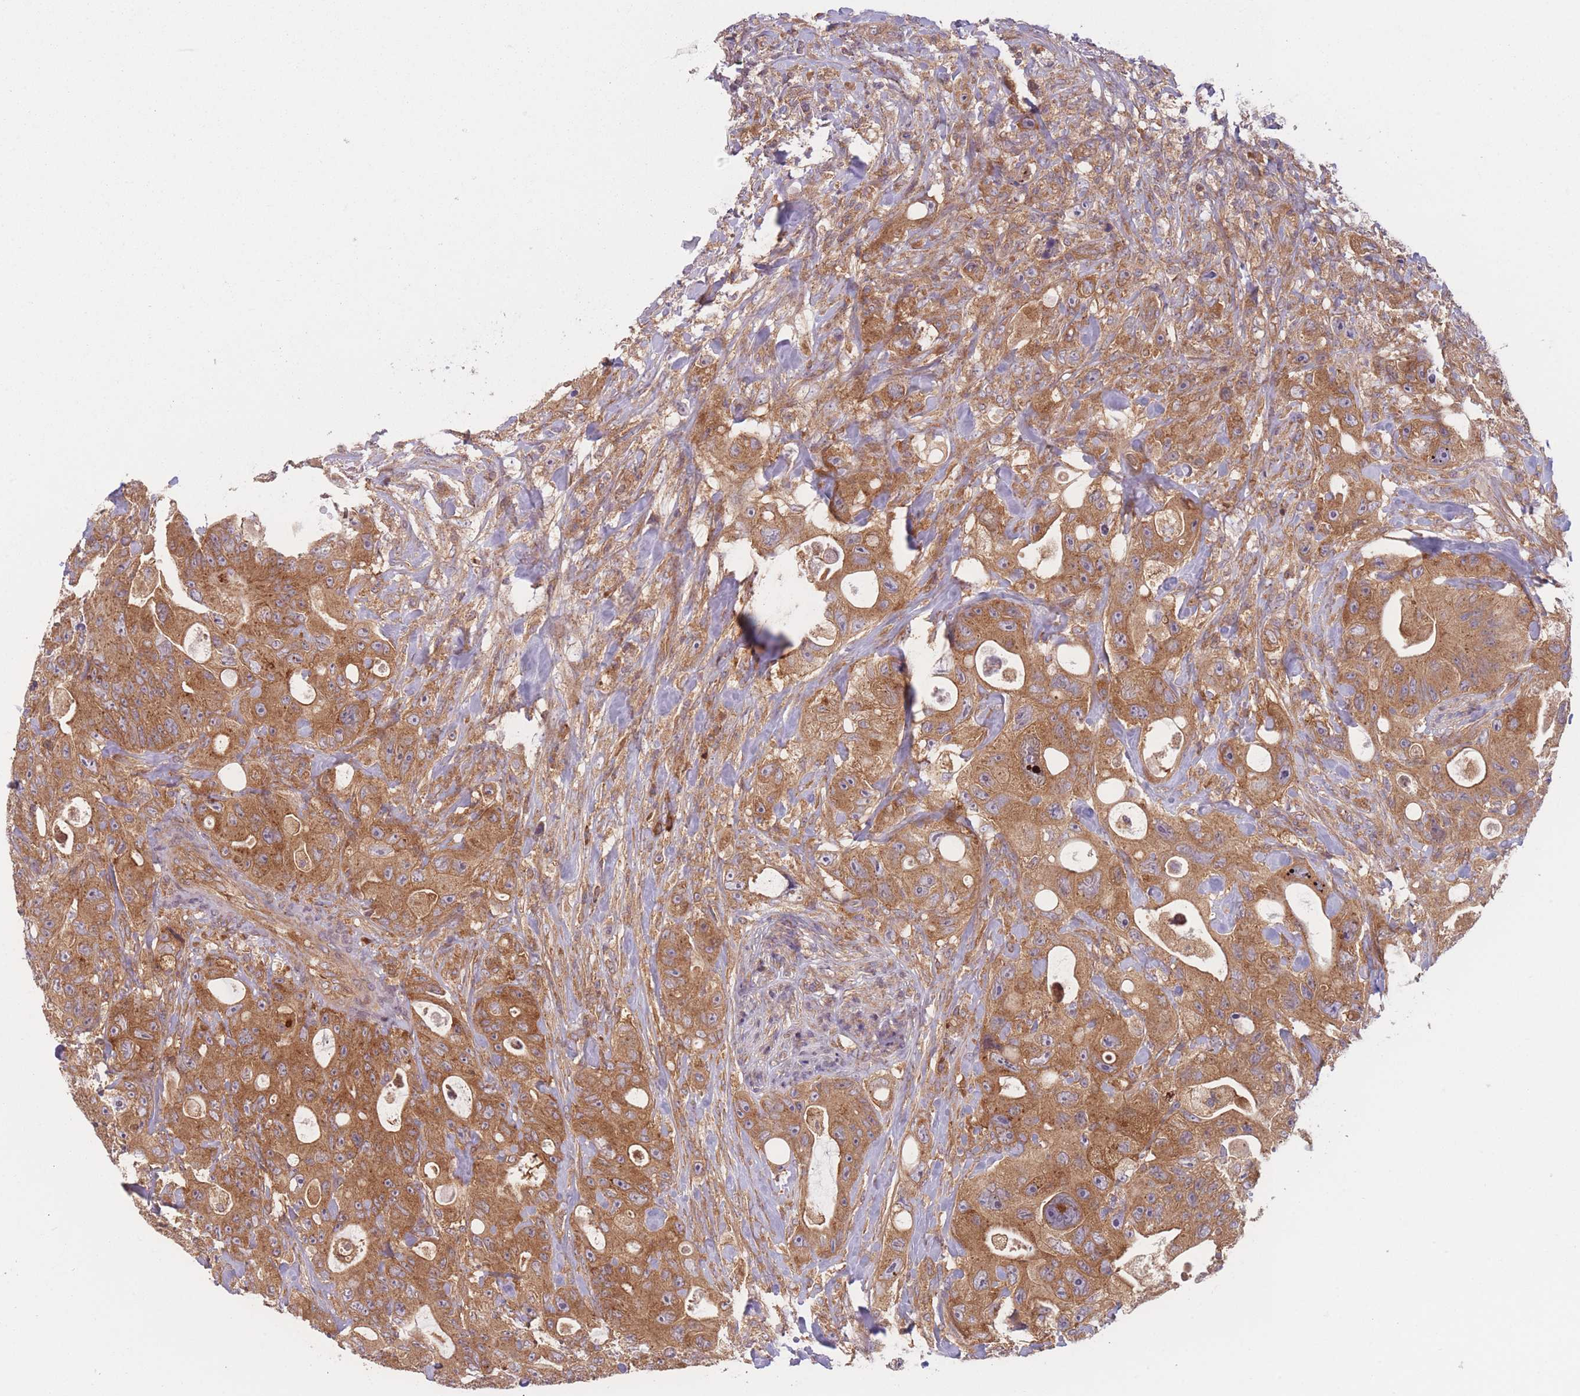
{"staining": {"intensity": "moderate", "quantity": ">75%", "location": "cytoplasmic/membranous"}, "tissue": "colorectal cancer", "cell_type": "Tumor cells", "image_type": "cancer", "snomed": [{"axis": "morphology", "description": "Adenocarcinoma, NOS"}, {"axis": "topography", "description": "Colon"}], "caption": "This photomicrograph shows colorectal cancer (adenocarcinoma) stained with immunohistochemistry to label a protein in brown. The cytoplasmic/membranous of tumor cells show moderate positivity for the protein. Nuclei are counter-stained blue.", "gene": "WASHC2A", "patient": {"sex": "female", "age": 46}}